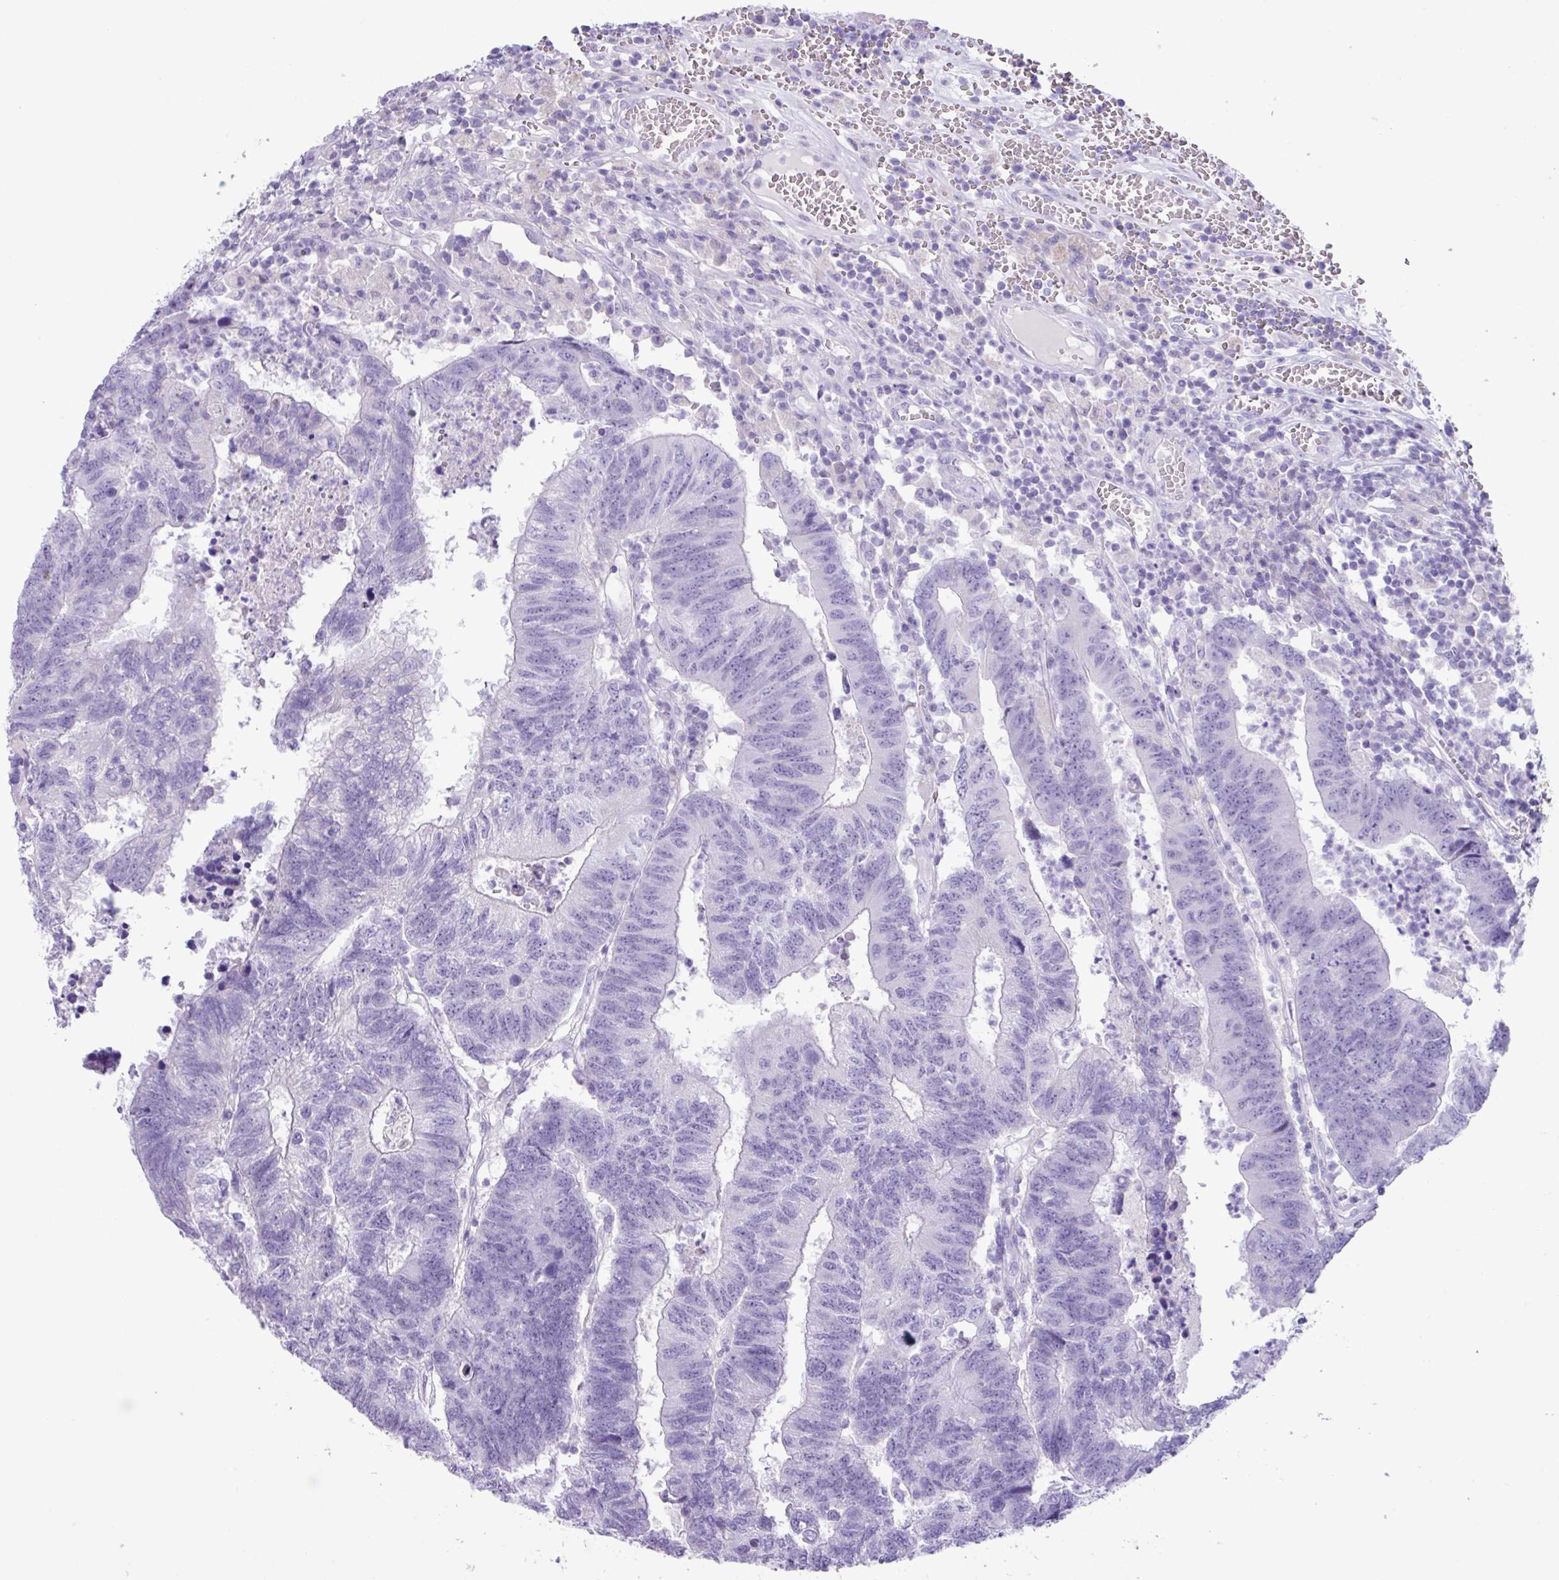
{"staining": {"intensity": "negative", "quantity": "none", "location": "none"}, "tissue": "colorectal cancer", "cell_type": "Tumor cells", "image_type": "cancer", "snomed": [{"axis": "morphology", "description": "Adenocarcinoma, NOS"}, {"axis": "topography", "description": "Colon"}], "caption": "Colorectal cancer (adenocarcinoma) was stained to show a protein in brown. There is no significant expression in tumor cells.", "gene": "AGO3", "patient": {"sex": "female", "age": 48}}